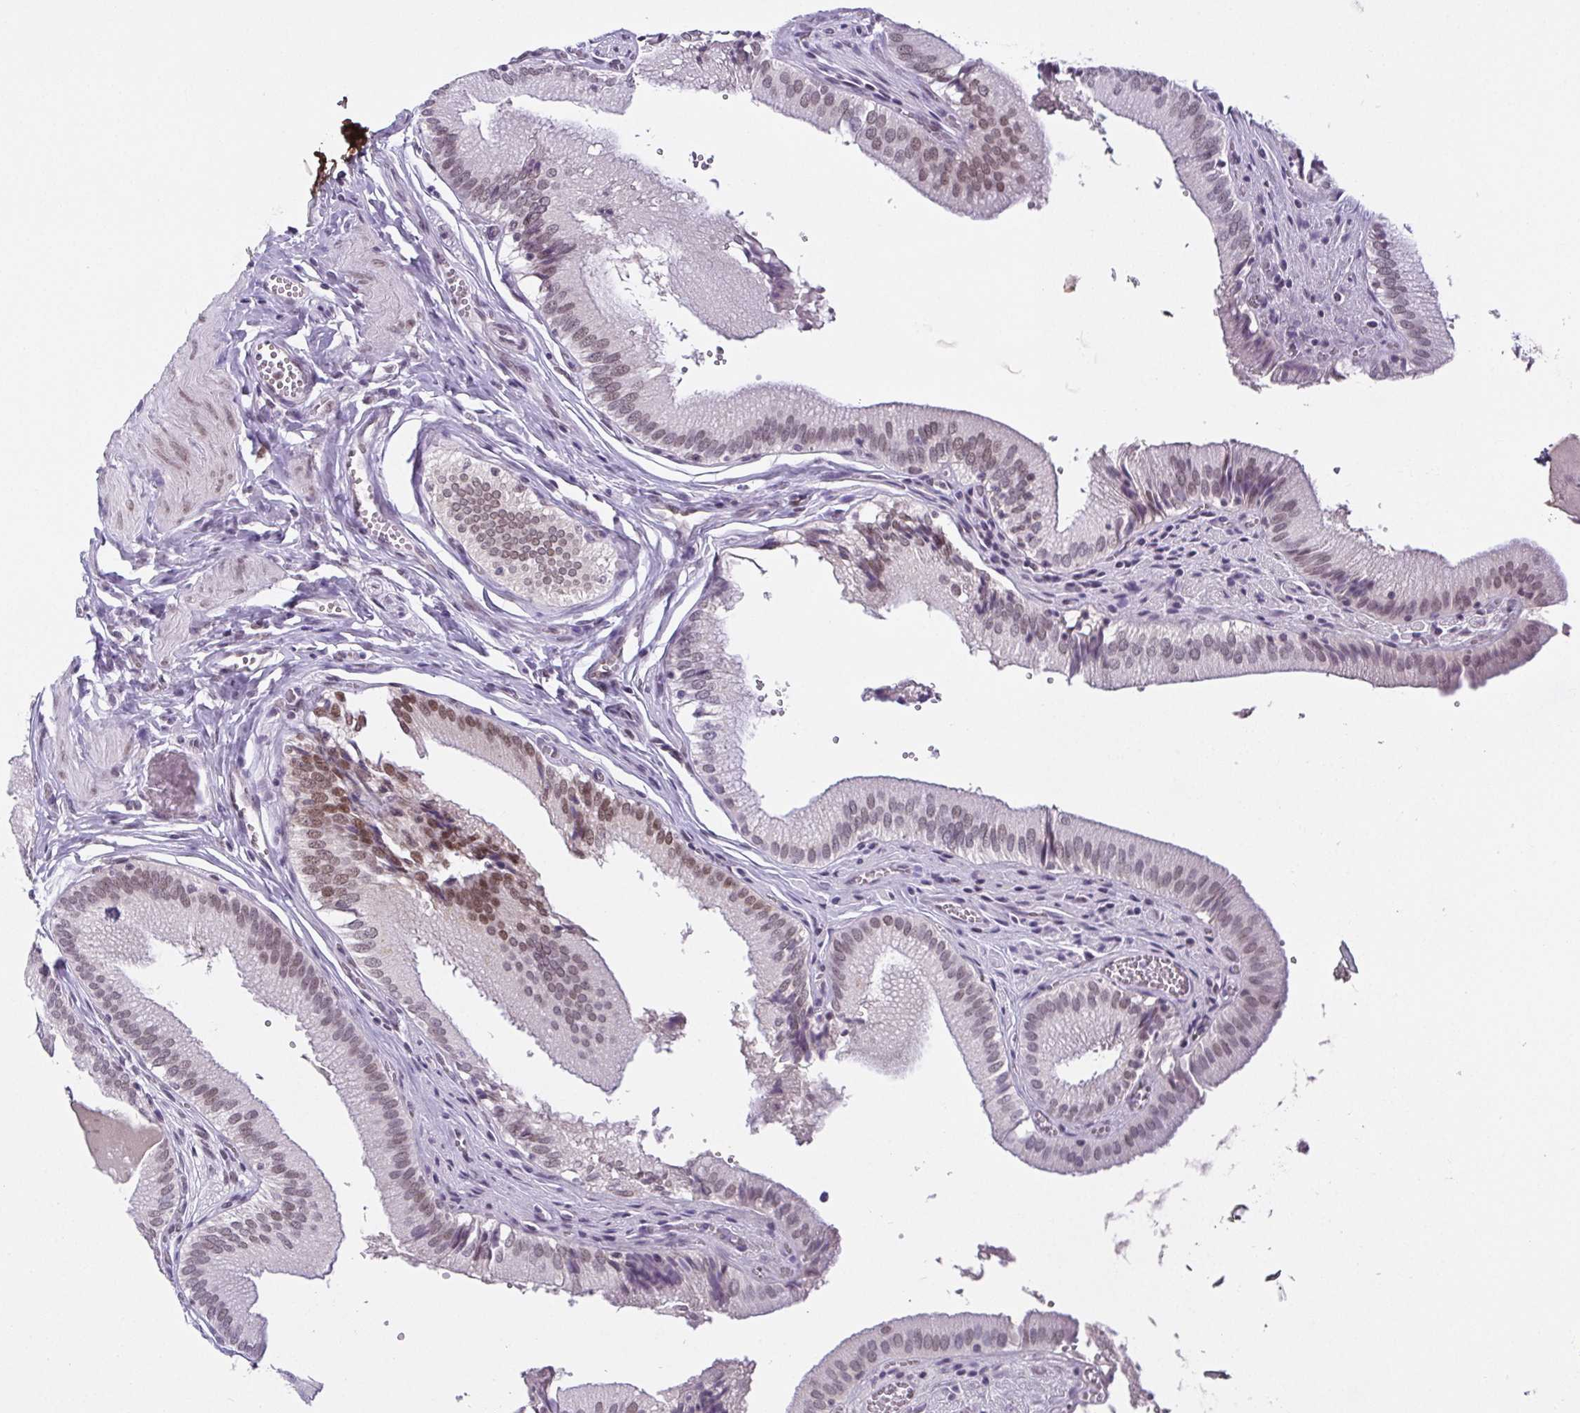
{"staining": {"intensity": "moderate", "quantity": "<25%", "location": "nuclear"}, "tissue": "gallbladder", "cell_type": "Glandular cells", "image_type": "normal", "snomed": [{"axis": "morphology", "description": "Normal tissue, NOS"}, {"axis": "topography", "description": "Gallbladder"}, {"axis": "topography", "description": "Peripheral nerve tissue"}], "caption": "Normal gallbladder demonstrates moderate nuclear staining in approximately <25% of glandular cells (DAB (3,3'-diaminobenzidine) IHC, brown staining for protein, blue staining for nuclei)..", "gene": "RBM3", "patient": {"sex": "male", "age": 17}}